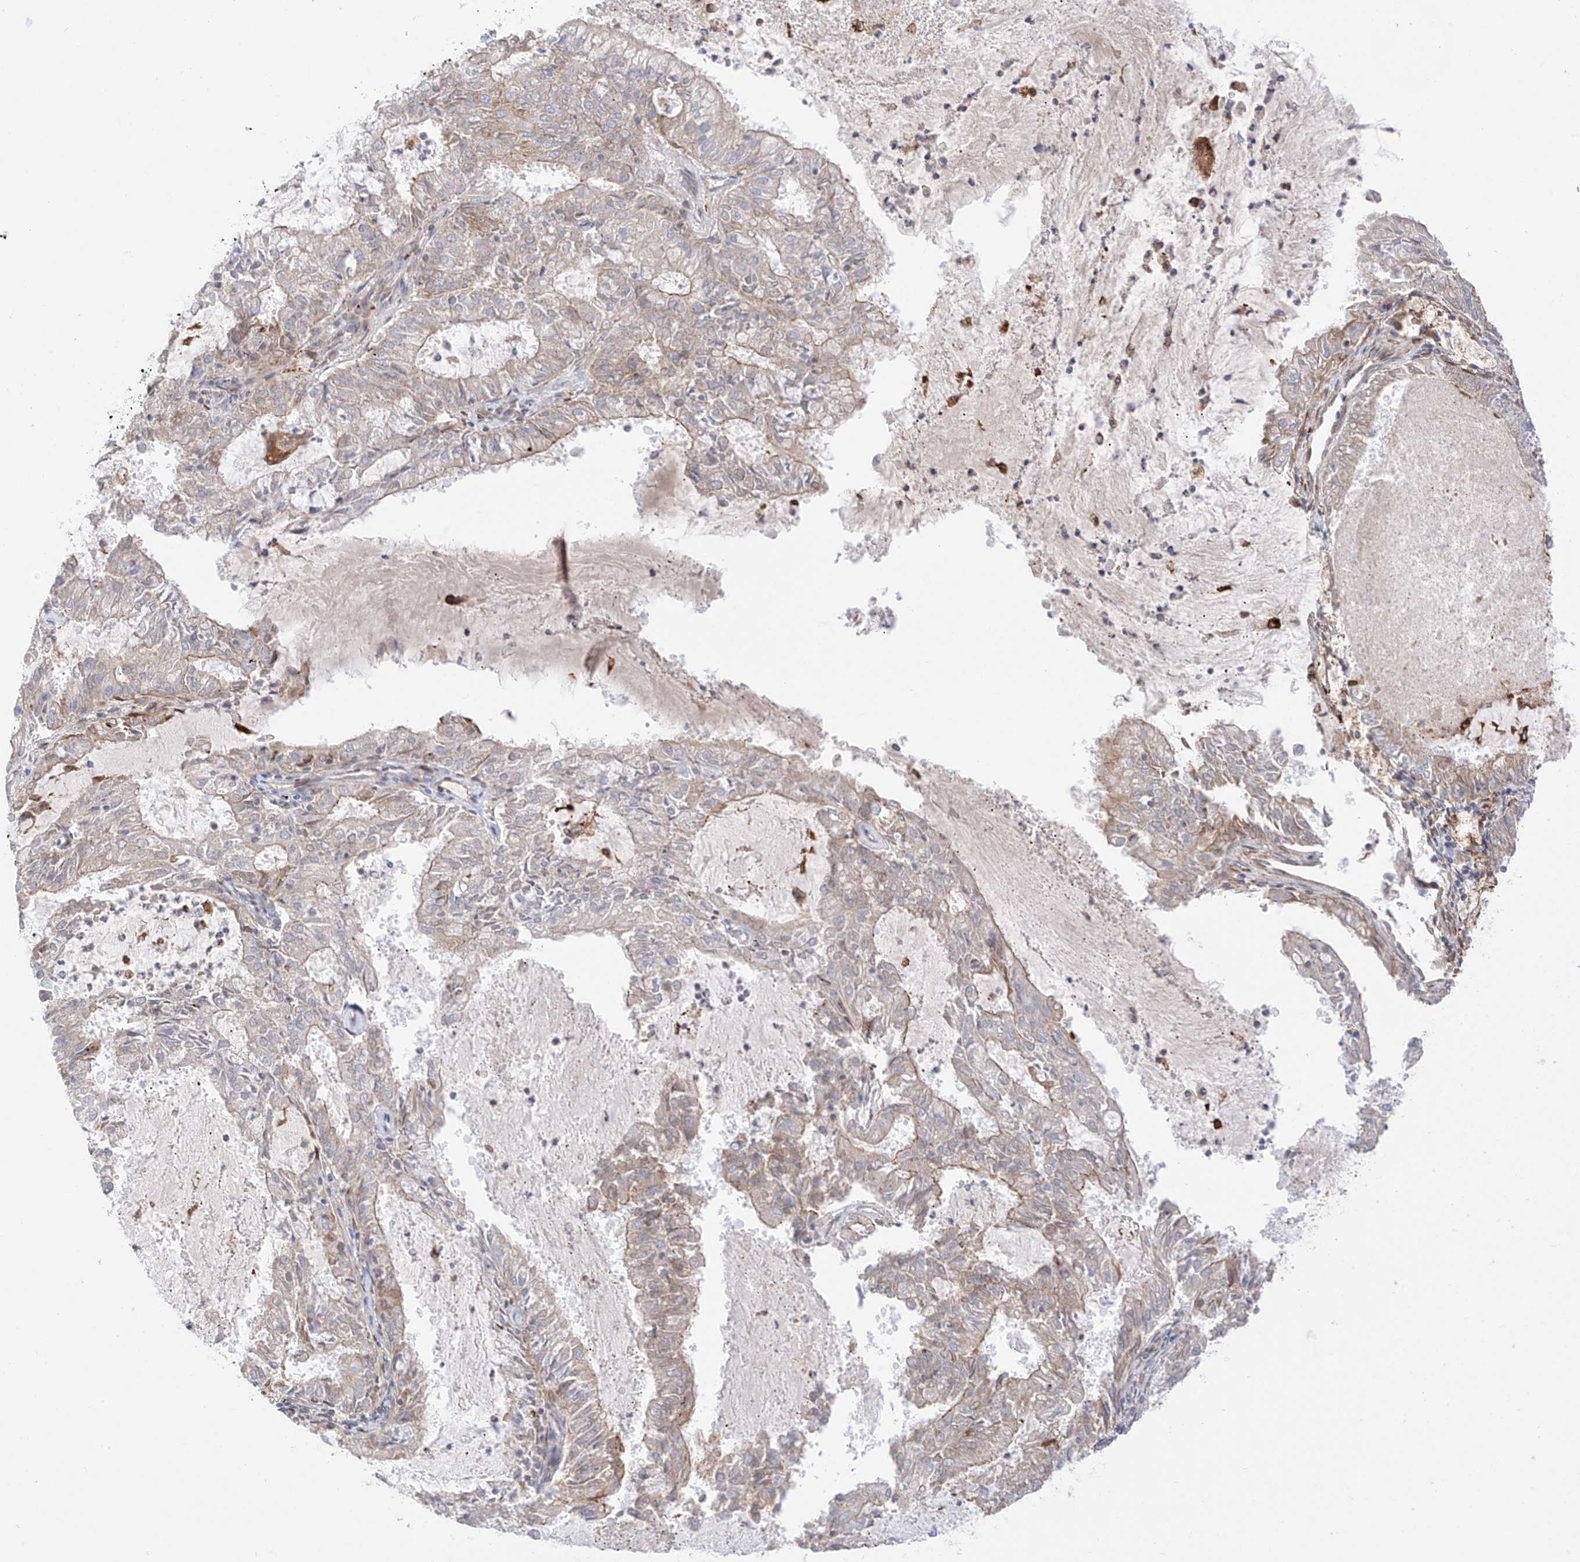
{"staining": {"intensity": "moderate", "quantity": "25%-75%", "location": "cytoplasmic/membranous"}, "tissue": "endometrial cancer", "cell_type": "Tumor cells", "image_type": "cancer", "snomed": [{"axis": "morphology", "description": "Adenocarcinoma, NOS"}, {"axis": "topography", "description": "Endometrium"}], "caption": "Endometrial cancer stained with DAB immunohistochemistry (IHC) exhibits medium levels of moderate cytoplasmic/membranous staining in about 25%-75% of tumor cells.", "gene": "PCYOX1", "patient": {"sex": "female", "age": 57}}